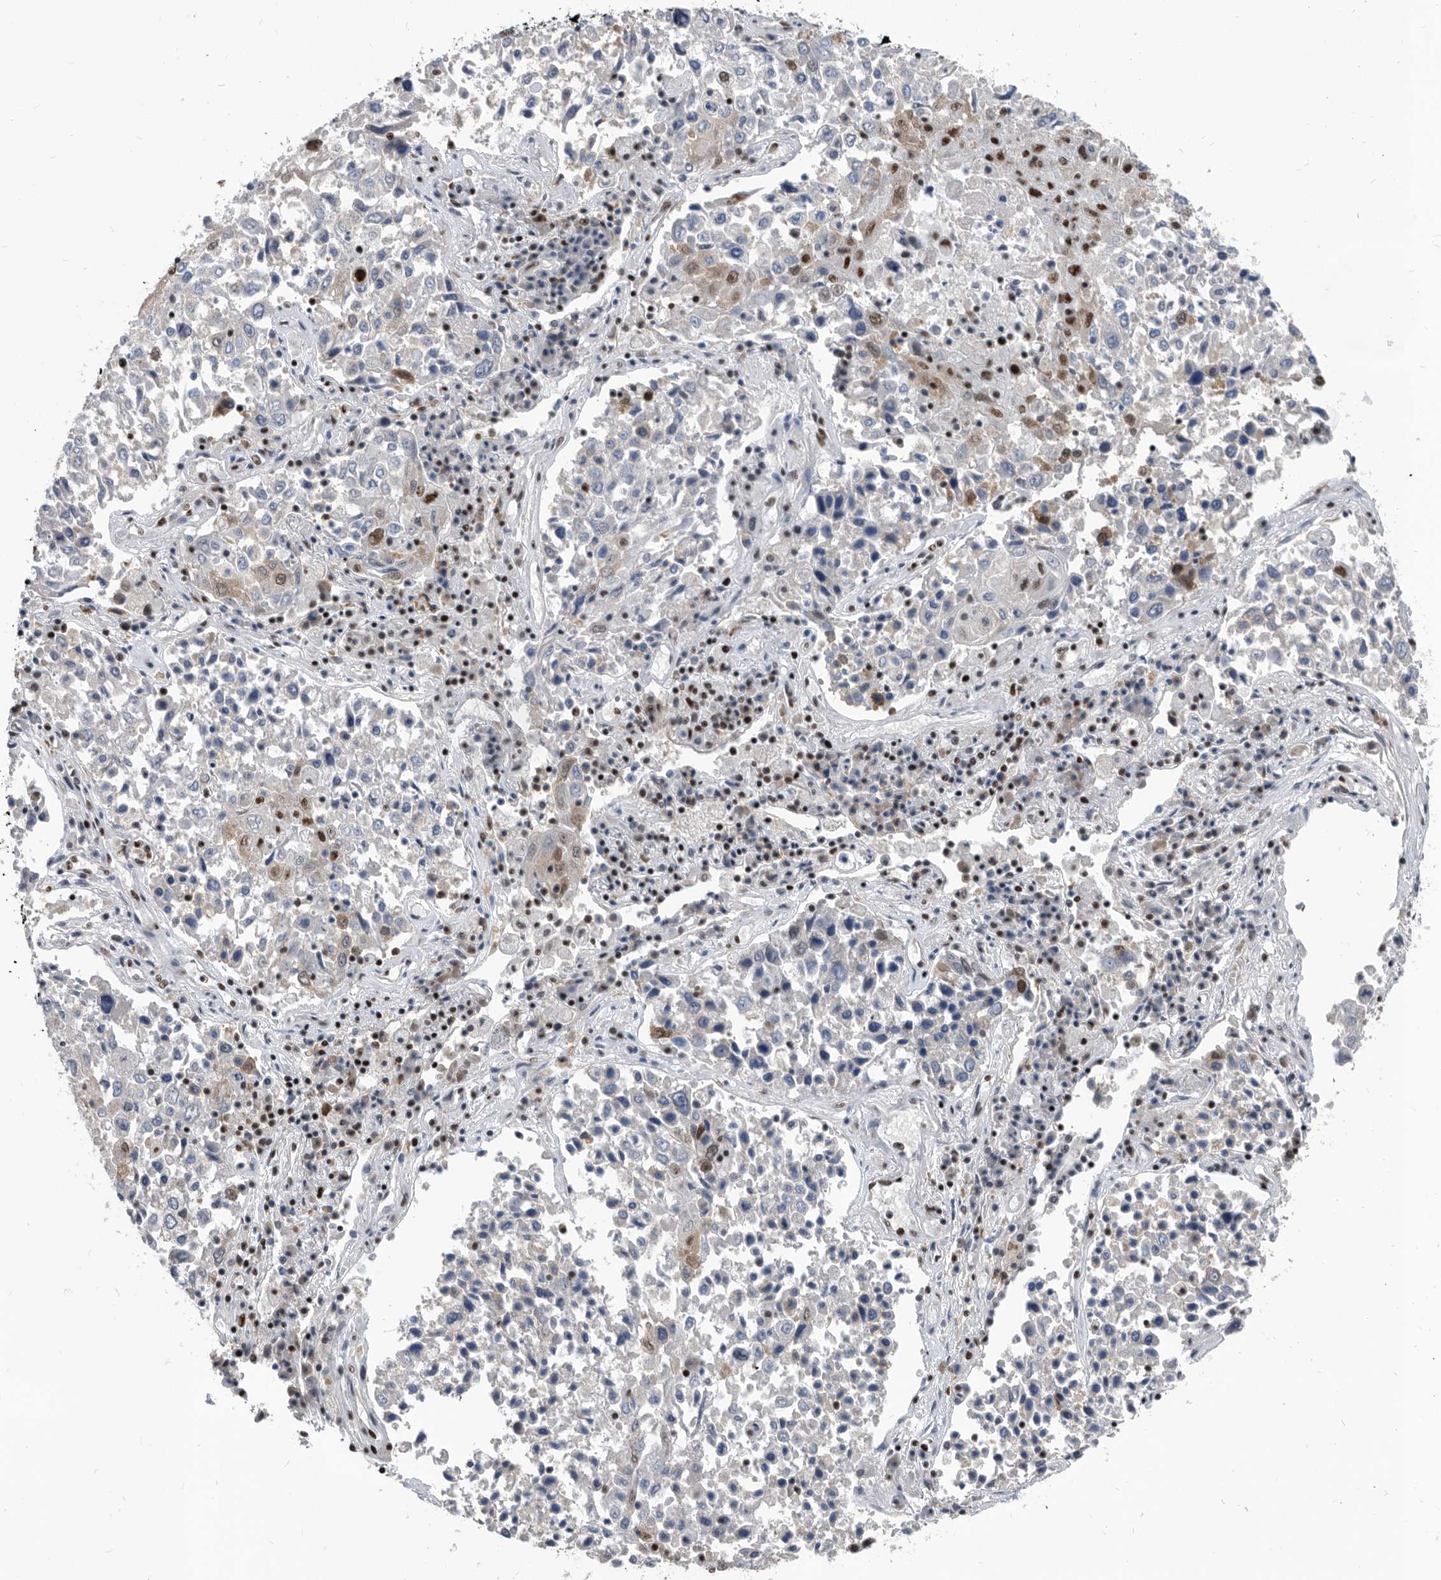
{"staining": {"intensity": "strong", "quantity": "<25%", "location": "nuclear"}, "tissue": "lung cancer", "cell_type": "Tumor cells", "image_type": "cancer", "snomed": [{"axis": "morphology", "description": "Squamous cell carcinoma, NOS"}, {"axis": "topography", "description": "Lung"}], "caption": "Immunohistochemical staining of lung squamous cell carcinoma demonstrates strong nuclear protein expression in approximately <25% of tumor cells.", "gene": "SF3A1", "patient": {"sex": "male", "age": 65}}